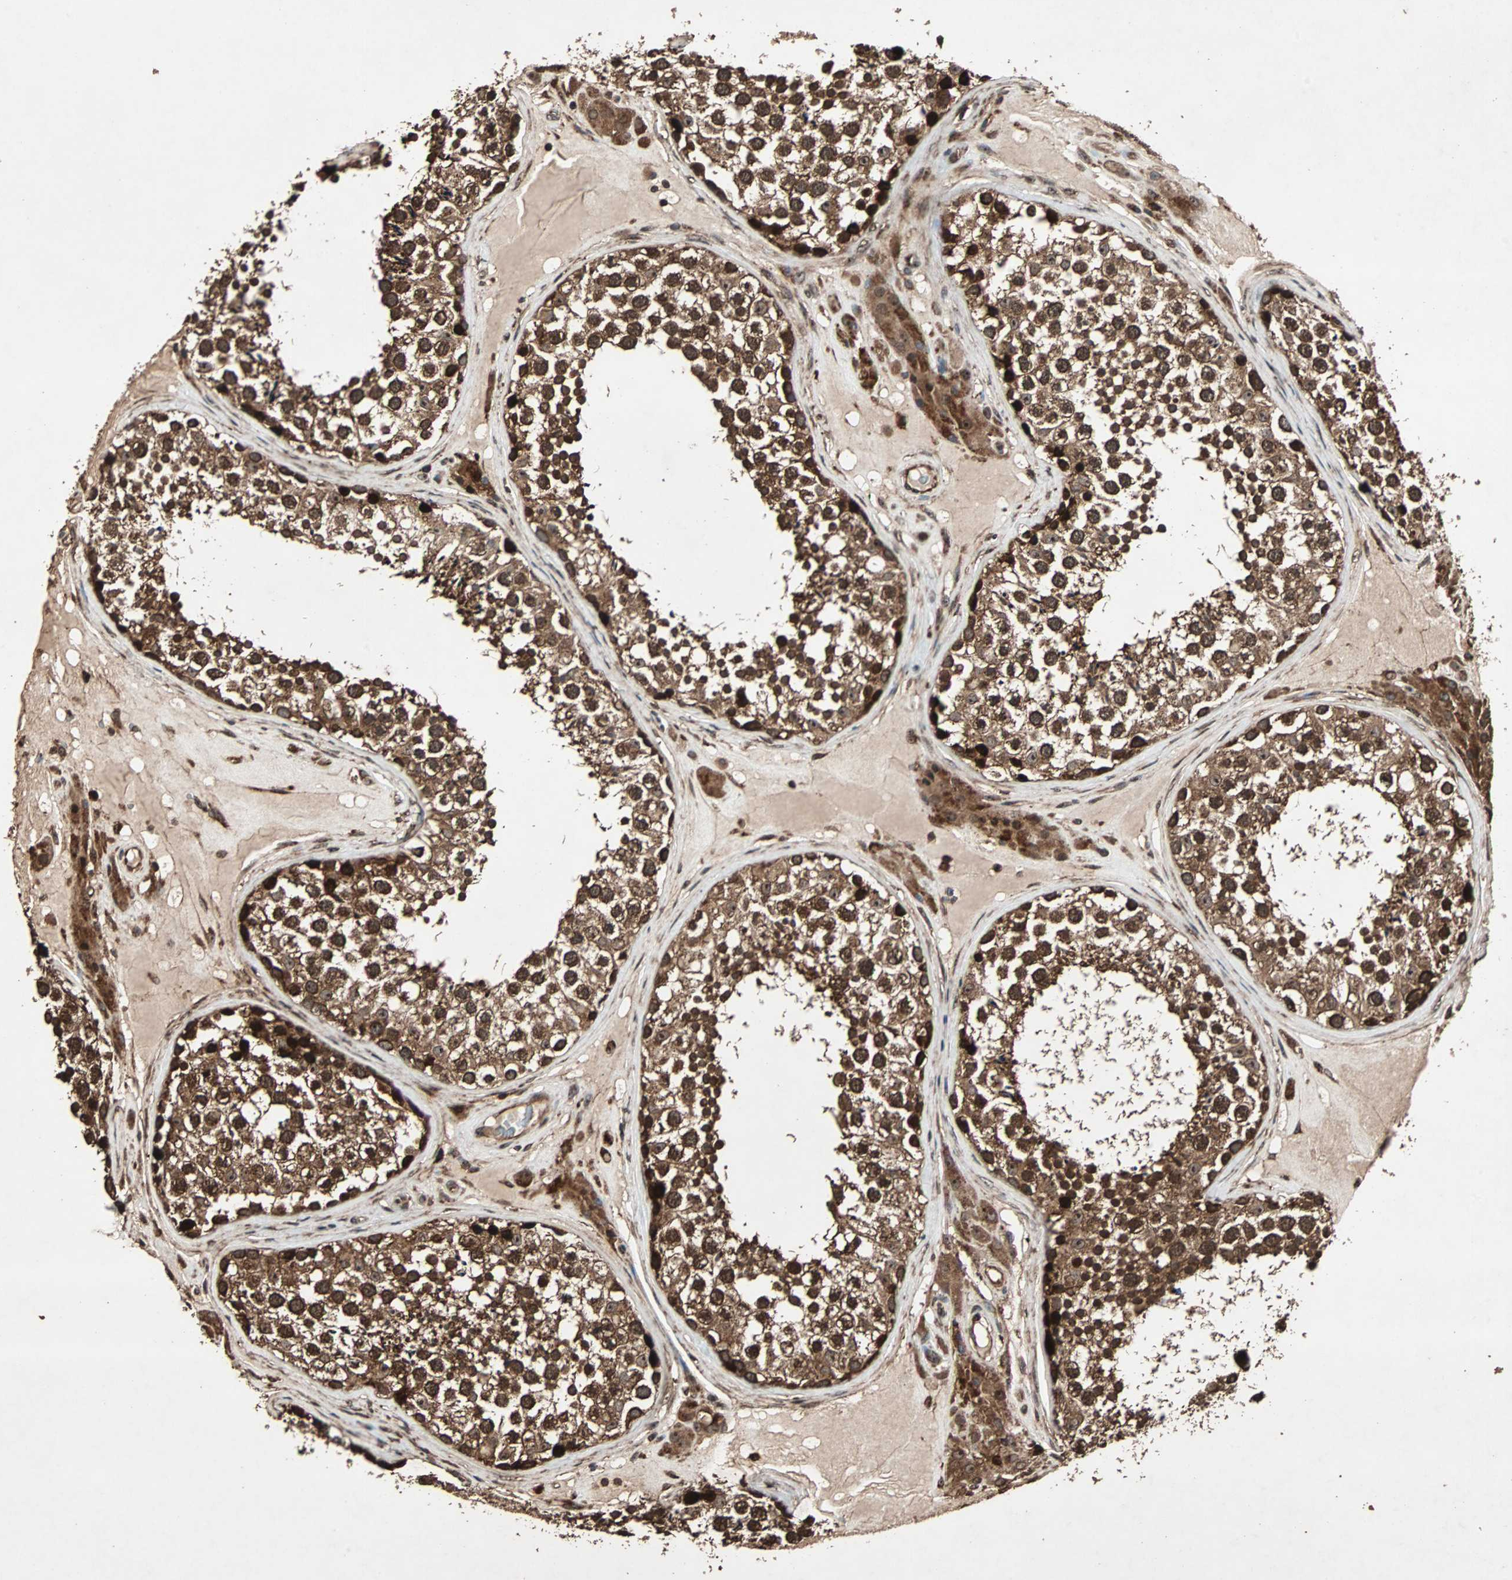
{"staining": {"intensity": "strong", "quantity": ">75%", "location": "cytoplasmic/membranous,nuclear"}, "tissue": "testis", "cell_type": "Cells in seminiferous ducts", "image_type": "normal", "snomed": [{"axis": "morphology", "description": "Normal tissue, NOS"}, {"axis": "topography", "description": "Testis"}], "caption": "This photomicrograph demonstrates benign testis stained with IHC to label a protein in brown. The cytoplasmic/membranous,nuclear of cells in seminiferous ducts show strong positivity for the protein. Nuclei are counter-stained blue.", "gene": "LAMTOR5", "patient": {"sex": "male", "age": 46}}